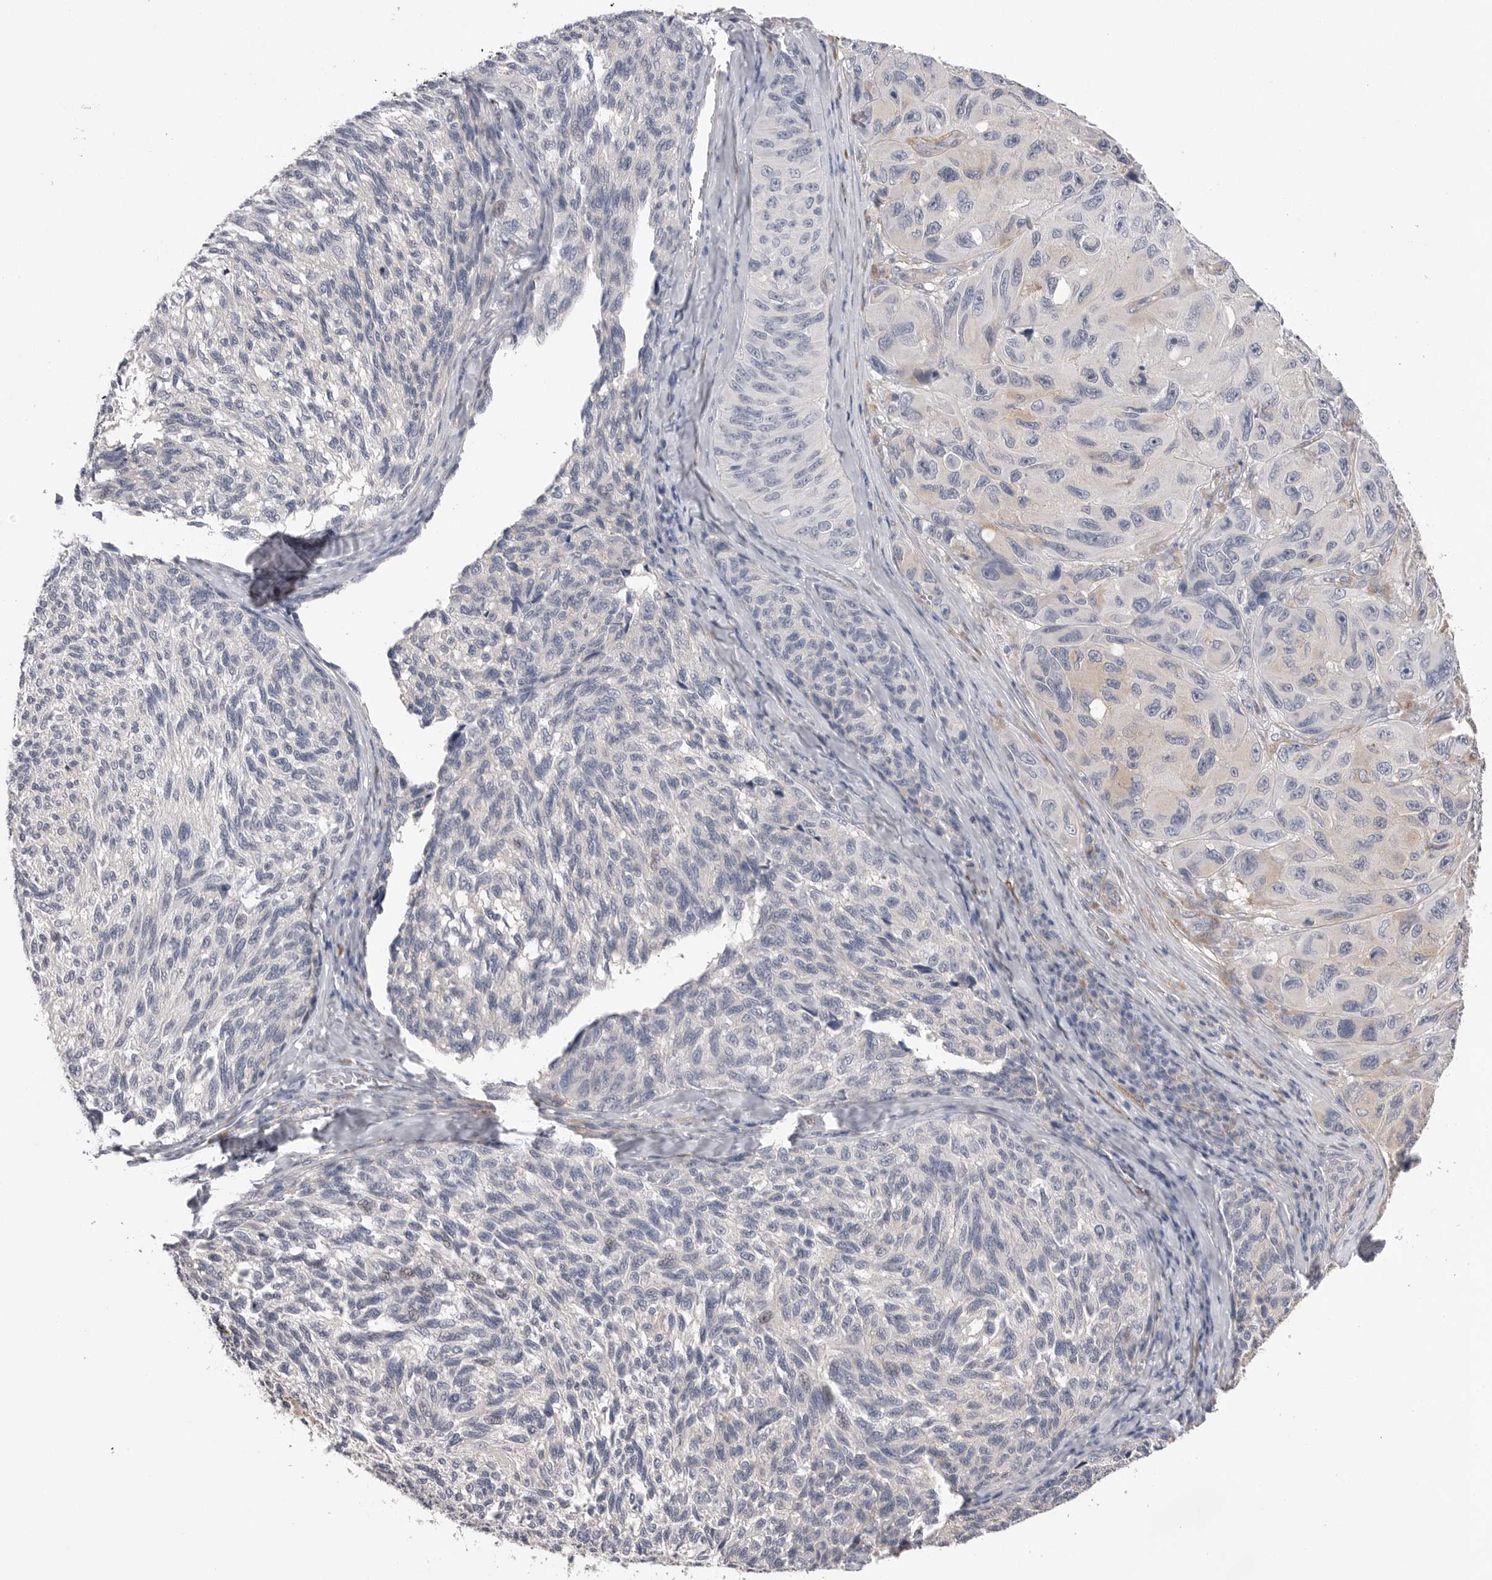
{"staining": {"intensity": "negative", "quantity": "none", "location": "none"}, "tissue": "melanoma", "cell_type": "Tumor cells", "image_type": "cancer", "snomed": [{"axis": "morphology", "description": "Malignant melanoma, NOS"}, {"axis": "topography", "description": "Skin"}], "caption": "A histopathology image of human malignant melanoma is negative for staining in tumor cells. The staining is performed using DAB (3,3'-diaminobenzidine) brown chromogen with nuclei counter-stained in using hematoxylin.", "gene": "AKAP12", "patient": {"sex": "female", "age": 73}}